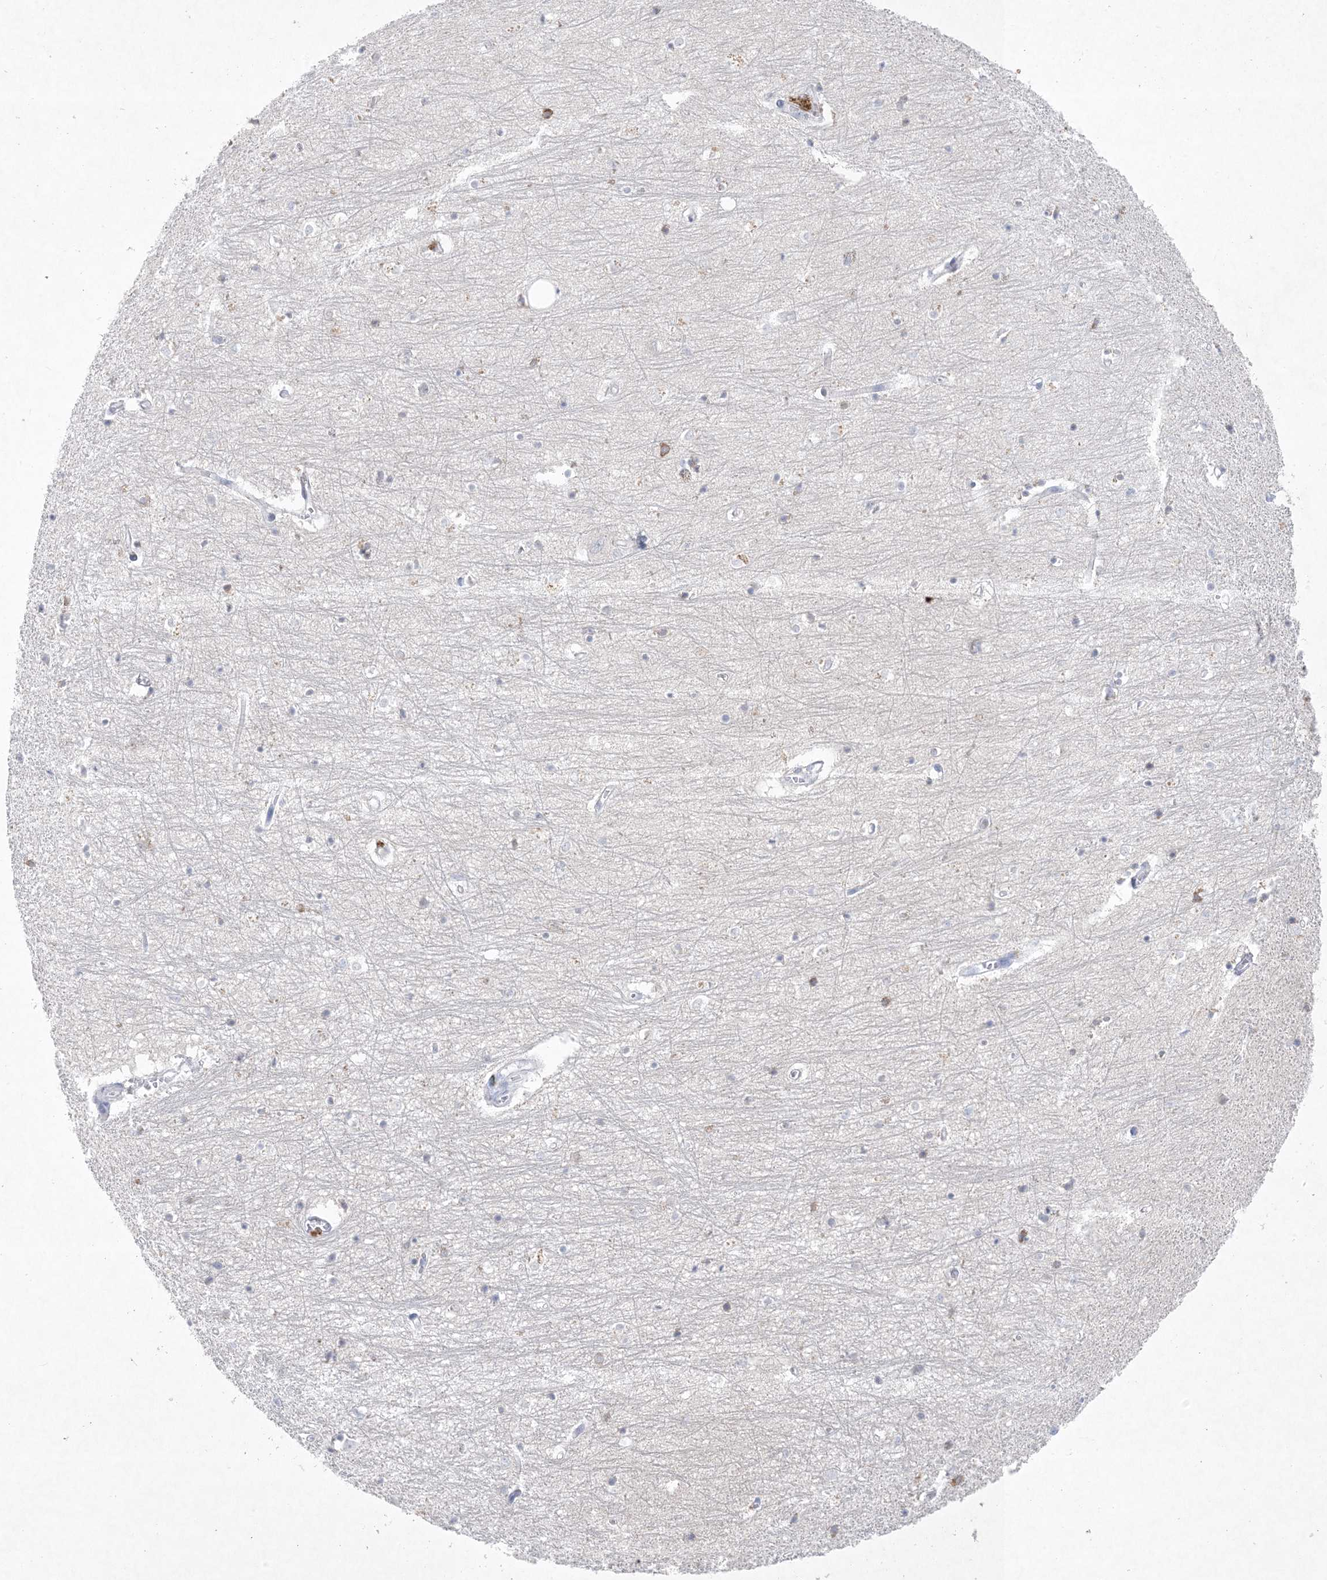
{"staining": {"intensity": "moderate", "quantity": "<25%", "location": "cytoplasmic/membranous"}, "tissue": "hippocampus", "cell_type": "Glial cells", "image_type": "normal", "snomed": [{"axis": "morphology", "description": "Normal tissue, NOS"}, {"axis": "topography", "description": "Hippocampus"}], "caption": "Approximately <25% of glial cells in benign human hippocampus exhibit moderate cytoplasmic/membranous protein expression as visualized by brown immunohistochemical staining.", "gene": "GABRG1", "patient": {"sex": "female", "age": 64}}